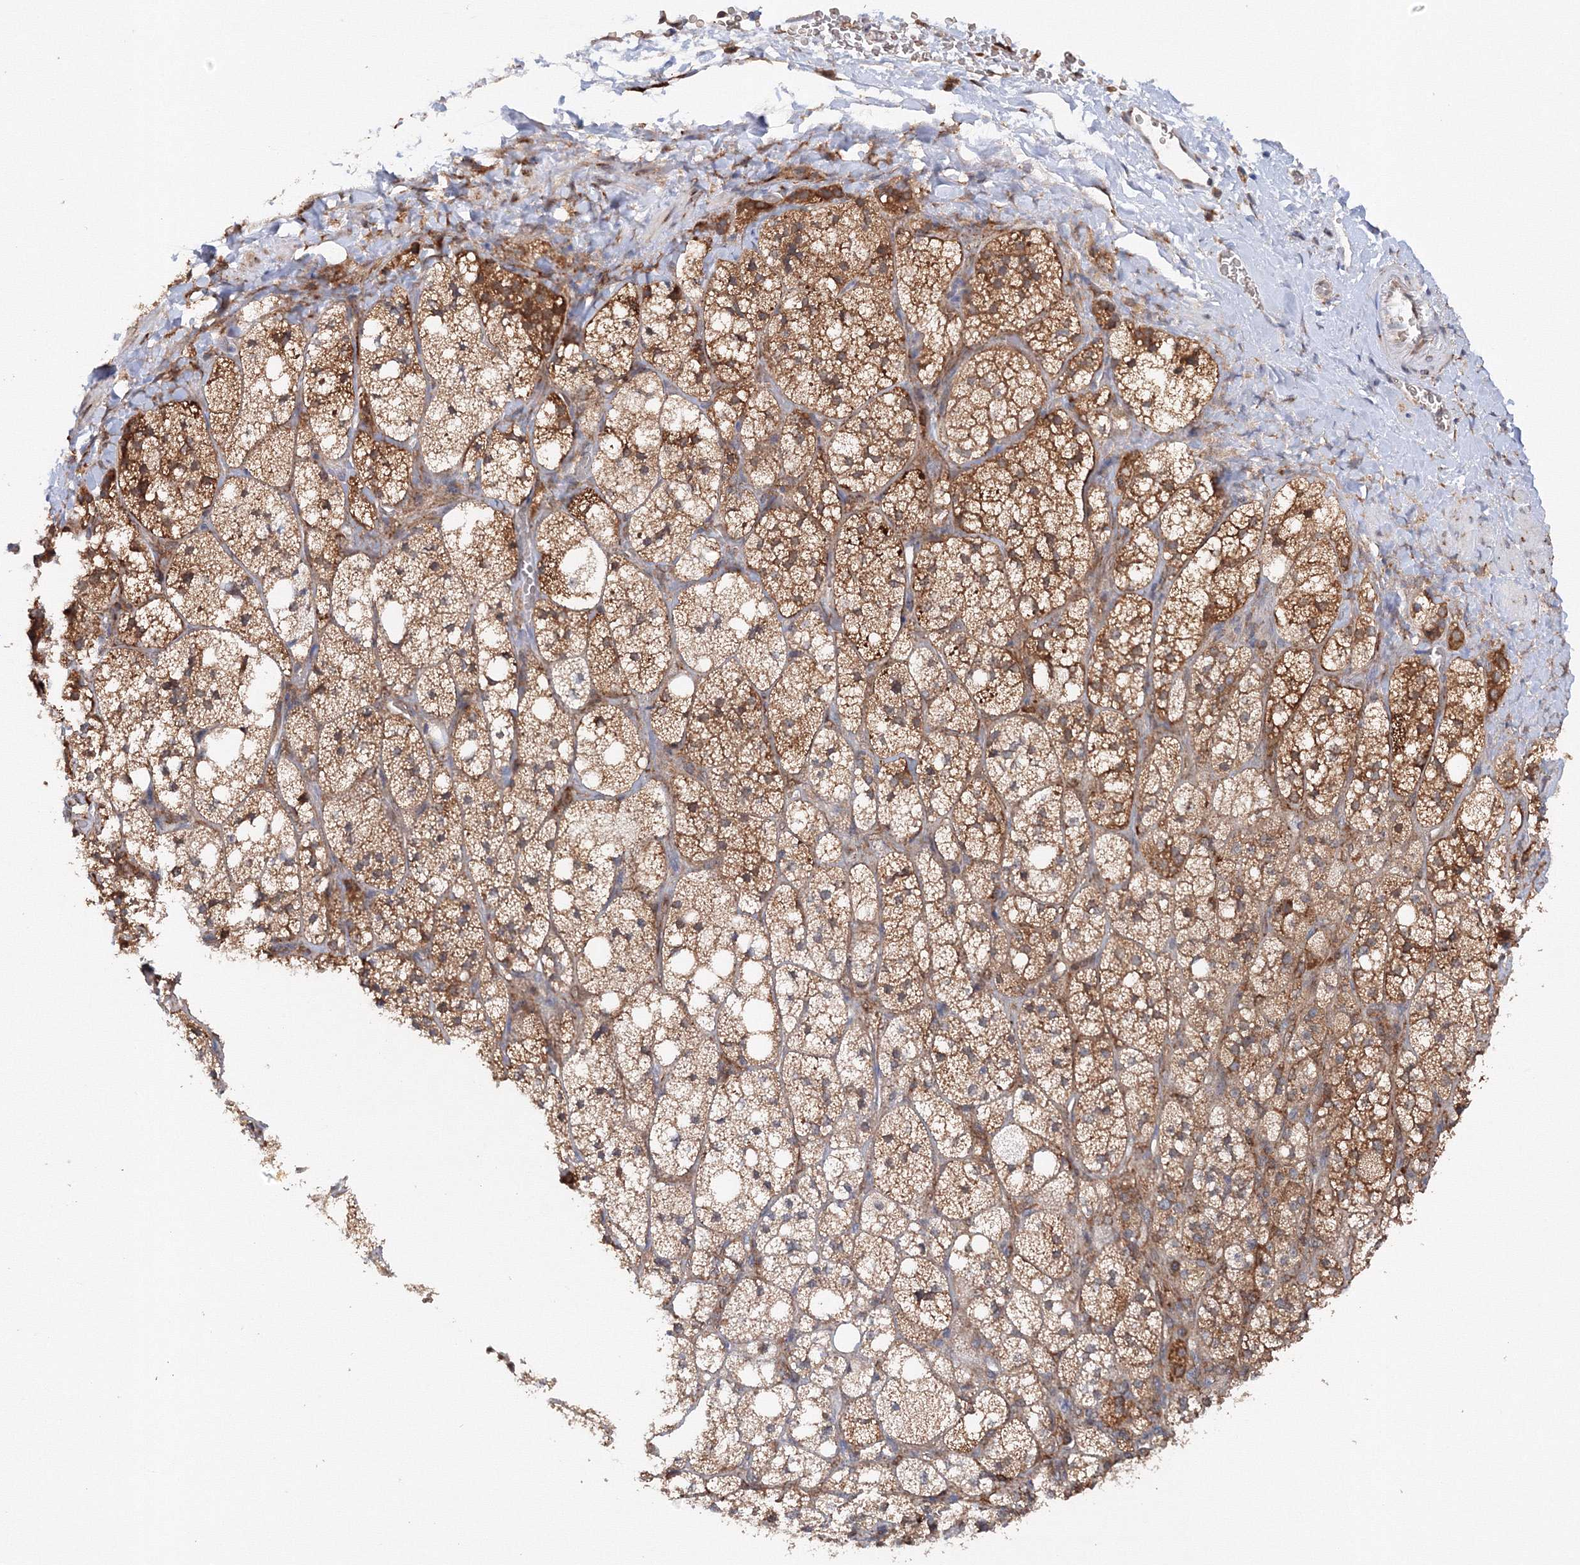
{"staining": {"intensity": "moderate", "quantity": "25%-75%", "location": "cytoplasmic/membranous"}, "tissue": "adrenal gland", "cell_type": "Glandular cells", "image_type": "normal", "snomed": [{"axis": "morphology", "description": "Normal tissue, NOS"}, {"axis": "topography", "description": "Adrenal gland"}], "caption": "Approximately 25%-75% of glandular cells in normal adrenal gland reveal moderate cytoplasmic/membranous protein positivity as visualized by brown immunohistochemical staining.", "gene": "DIS3L2", "patient": {"sex": "male", "age": 61}}